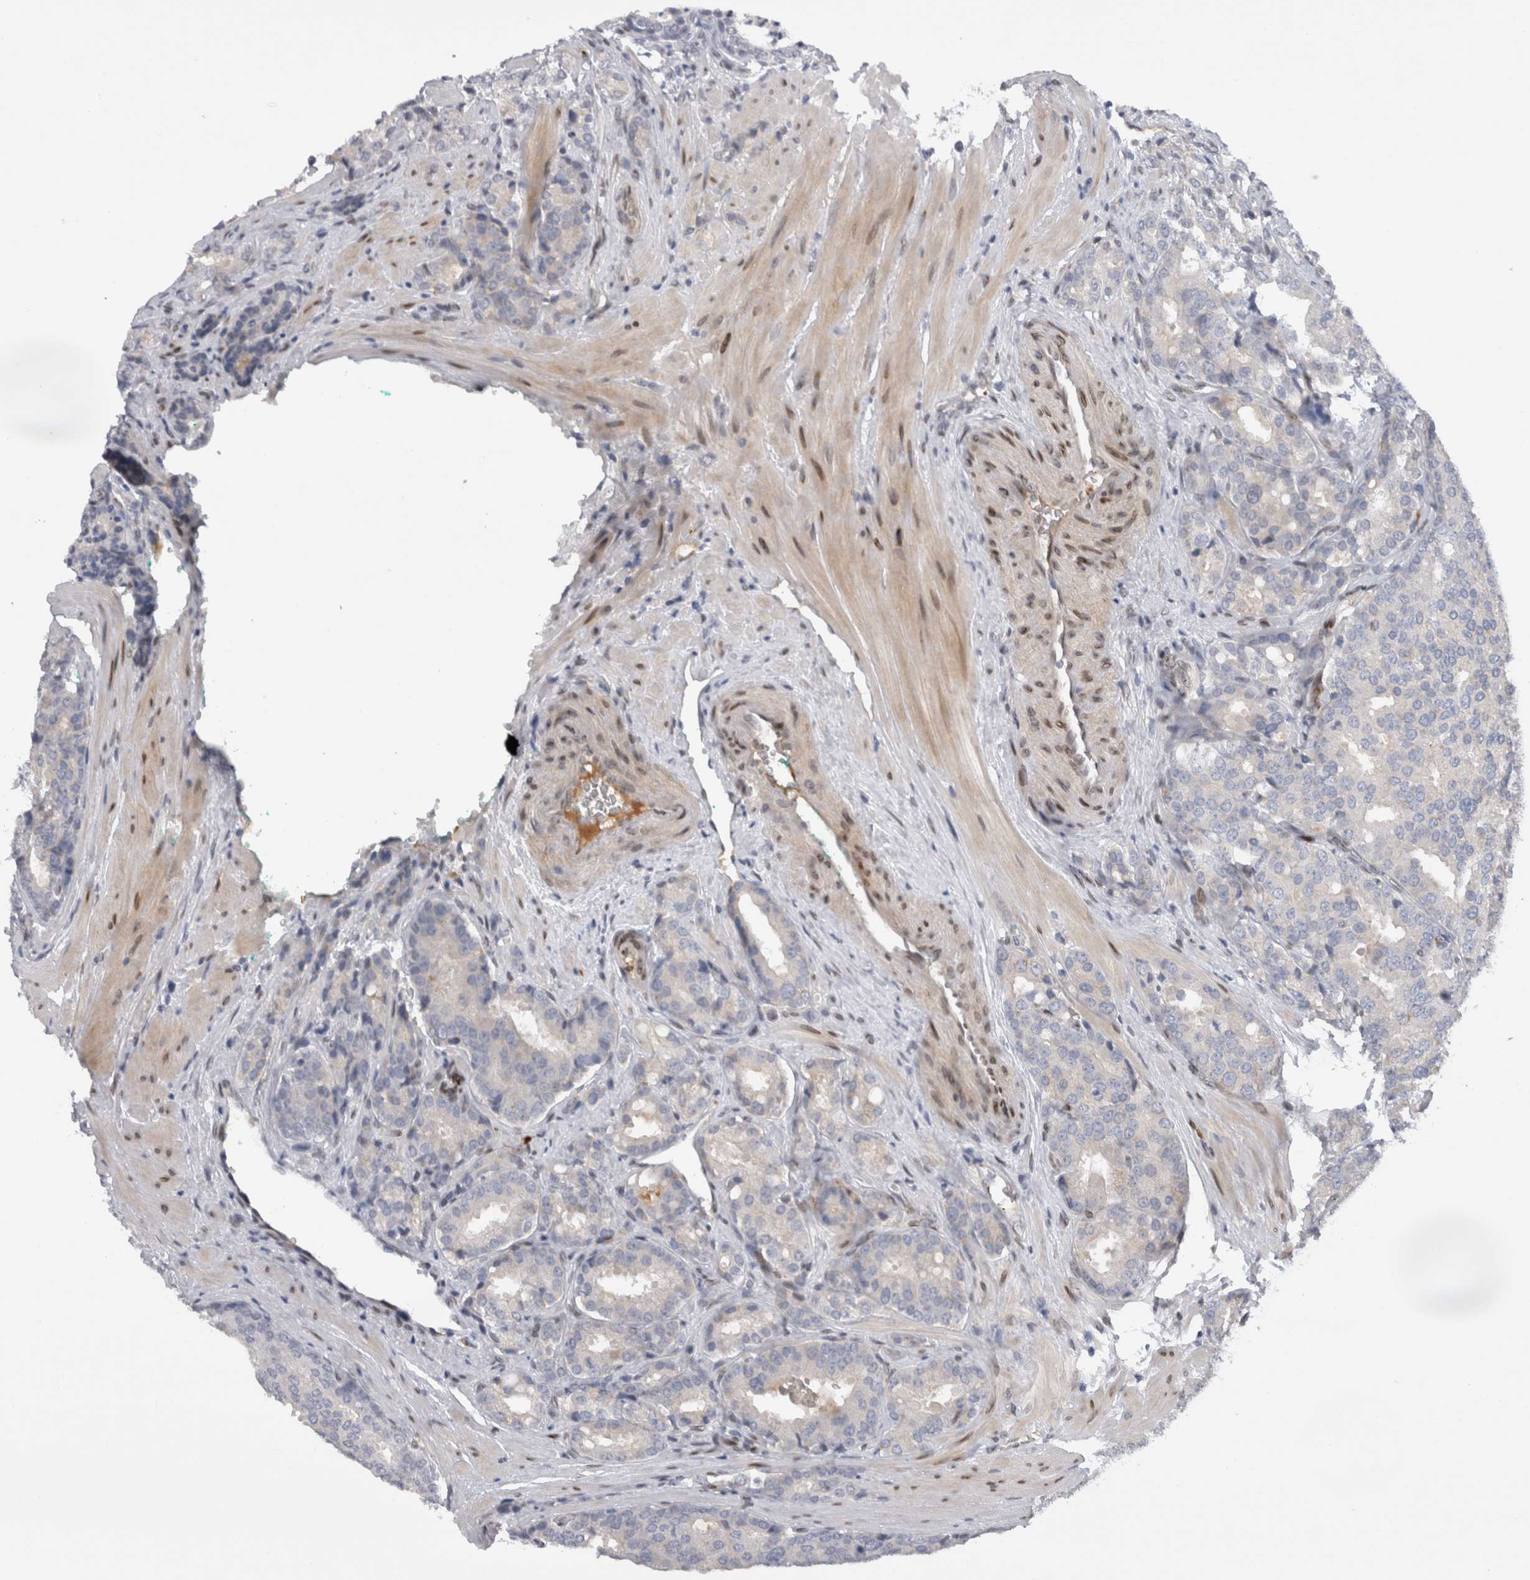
{"staining": {"intensity": "negative", "quantity": "none", "location": "none"}, "tissue": "prostate cancer", "cell_type": "Tumor cells", "image_type": "cancer", "snomed": [{"axis": "morphology", "description": "Adenocarcinoma, High grade"}, {"axis": "topography", "description": "Prostate"}], "caption": "IHC micrograph of neoplastic tissue: prostate high-grade adenocarcinoma stained with DAB displays no significant protein positivity in tumor cells. Nuclei are stained in blue.", "gene": "DMTN", "patient": {"sex": "male", "age": 50}}